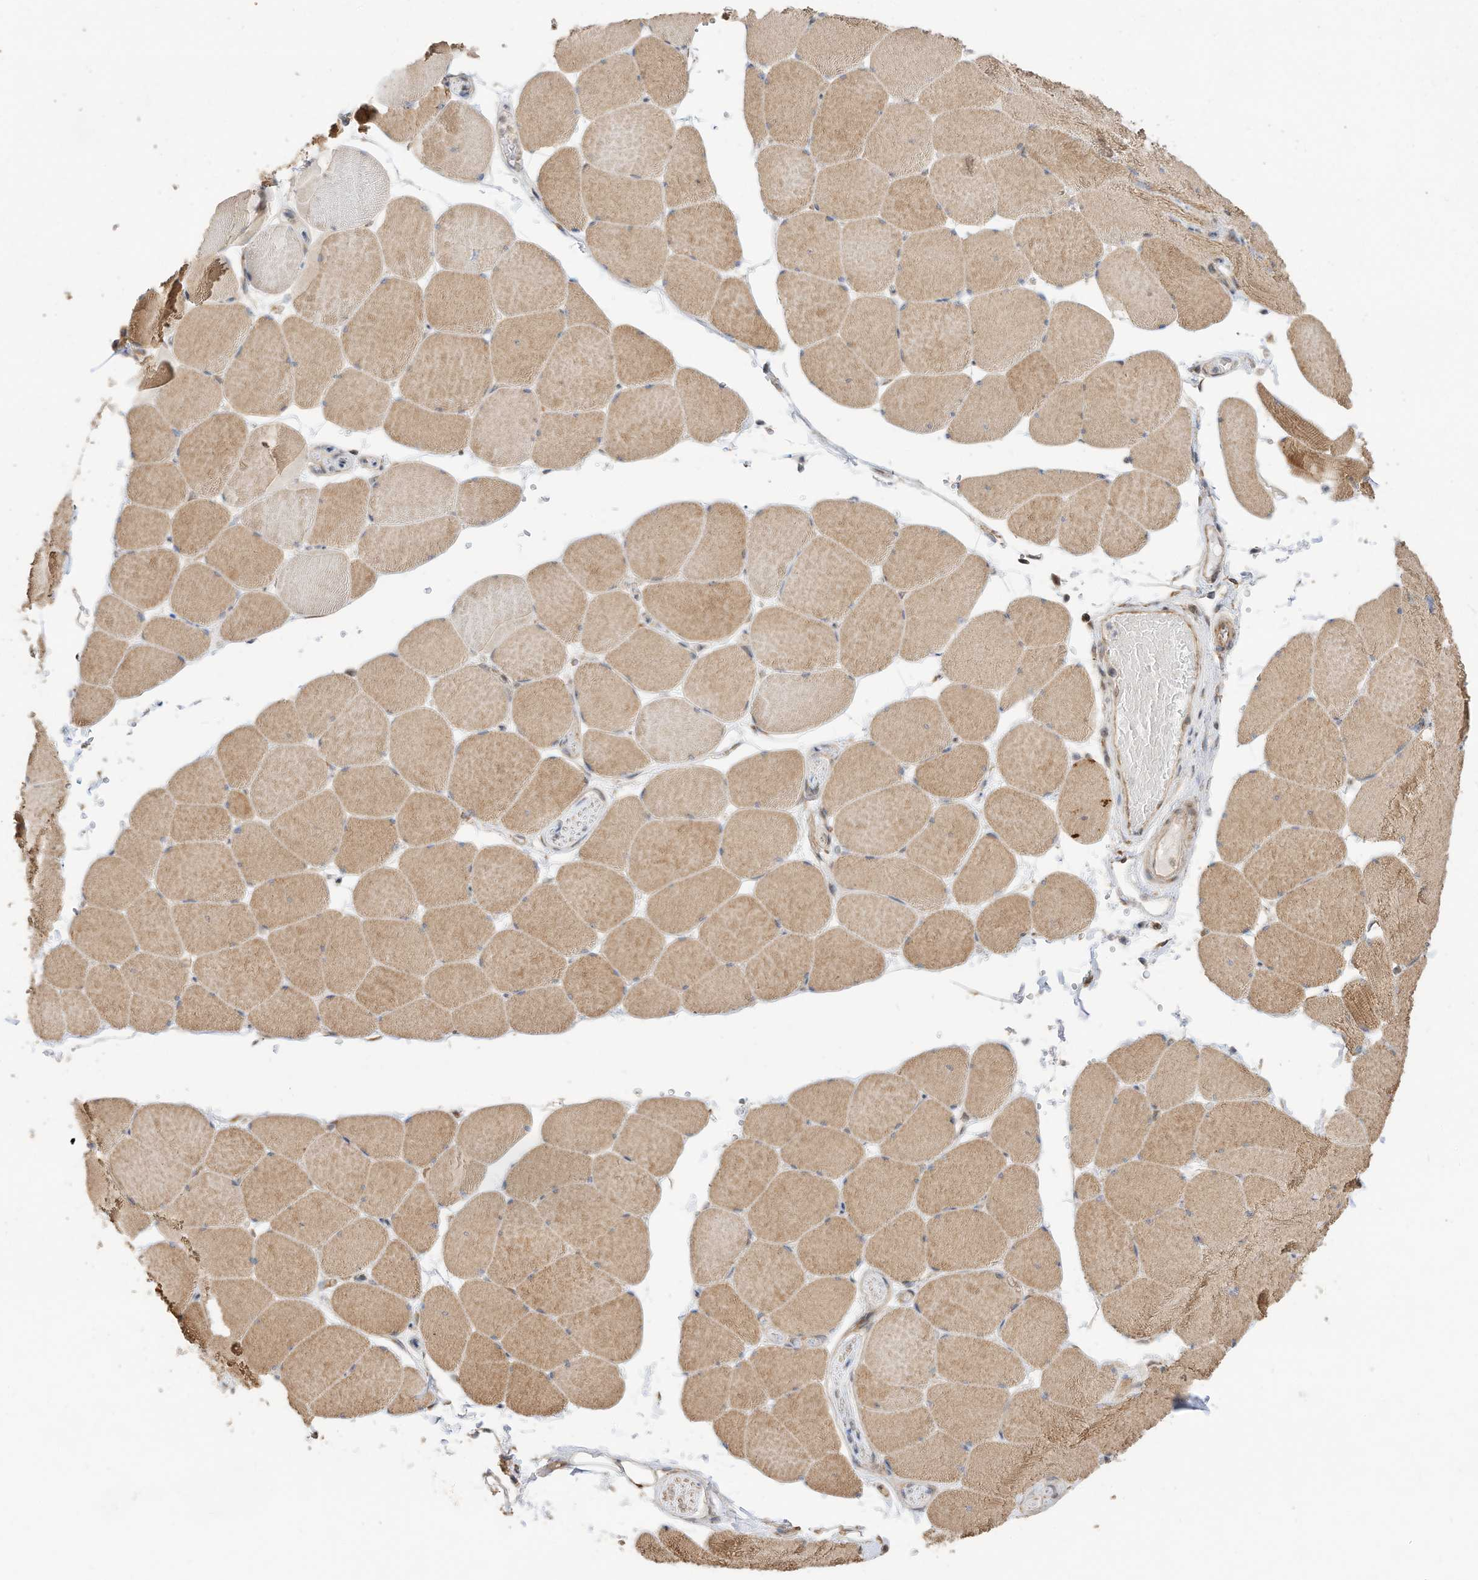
{"staining": {"intensity": "moderate", "quantity": ">75%", "location": "cytoplasmic/membranous"}, "tissue": "skeletal muscle", "cell_type": "Myocytes", "image_type": "normal", "snomed": [{"axis": "morphology", "description": "Normal tissue, NOS"}, {"axis": "topography", "description": "Skeletal muscle"}, {"axis": "topography", "description": "Head-Neck"}], "caption": "Immunohistochemistry photomicrograph of benign human skeletal muscle stained for a protein (brown), which exhibits medium levels of moderate cytoplasmic/membranous expression in approximately >75% of myocytes.", "gene": "CAGE1", "patient": {"sex": "male", "age": 66}}